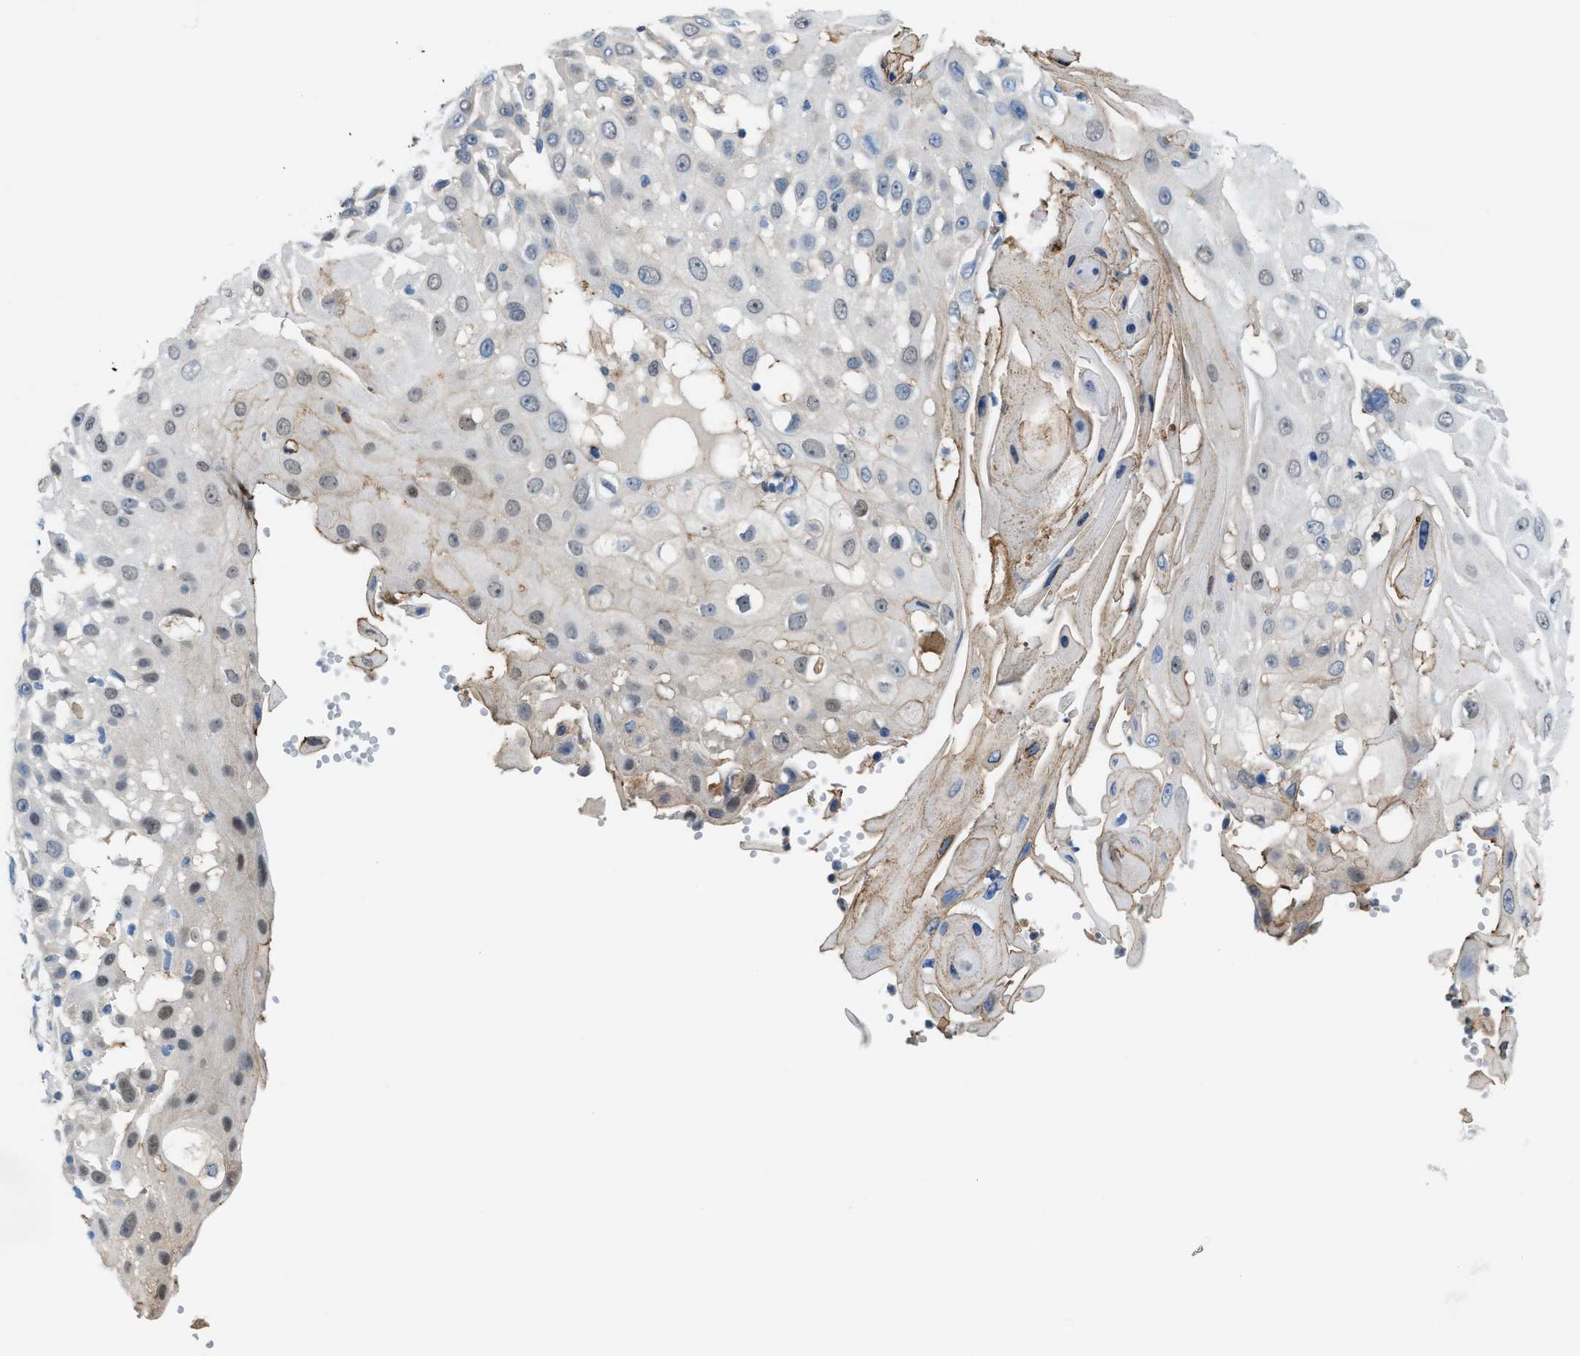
{"staining": {"intensity": "weak", "quantity": "<25%", "location": "nuclear"}, "tissue": "skin cancer", "cell_type": "Tumor cells", "image_type": "cancer", "snomed": [{"axis": "morphology", "description": "Squamous cell carcinoma, NOS"}, {"axis": "topography", "description": "Skin"}], "caption": "Squamous cell carcinoma (skin) stained for a protein using immunohistochemistry displays no staining tumor cells.", "gene": "PPM1D", "patient": {"sex": "female", "age": 44}}